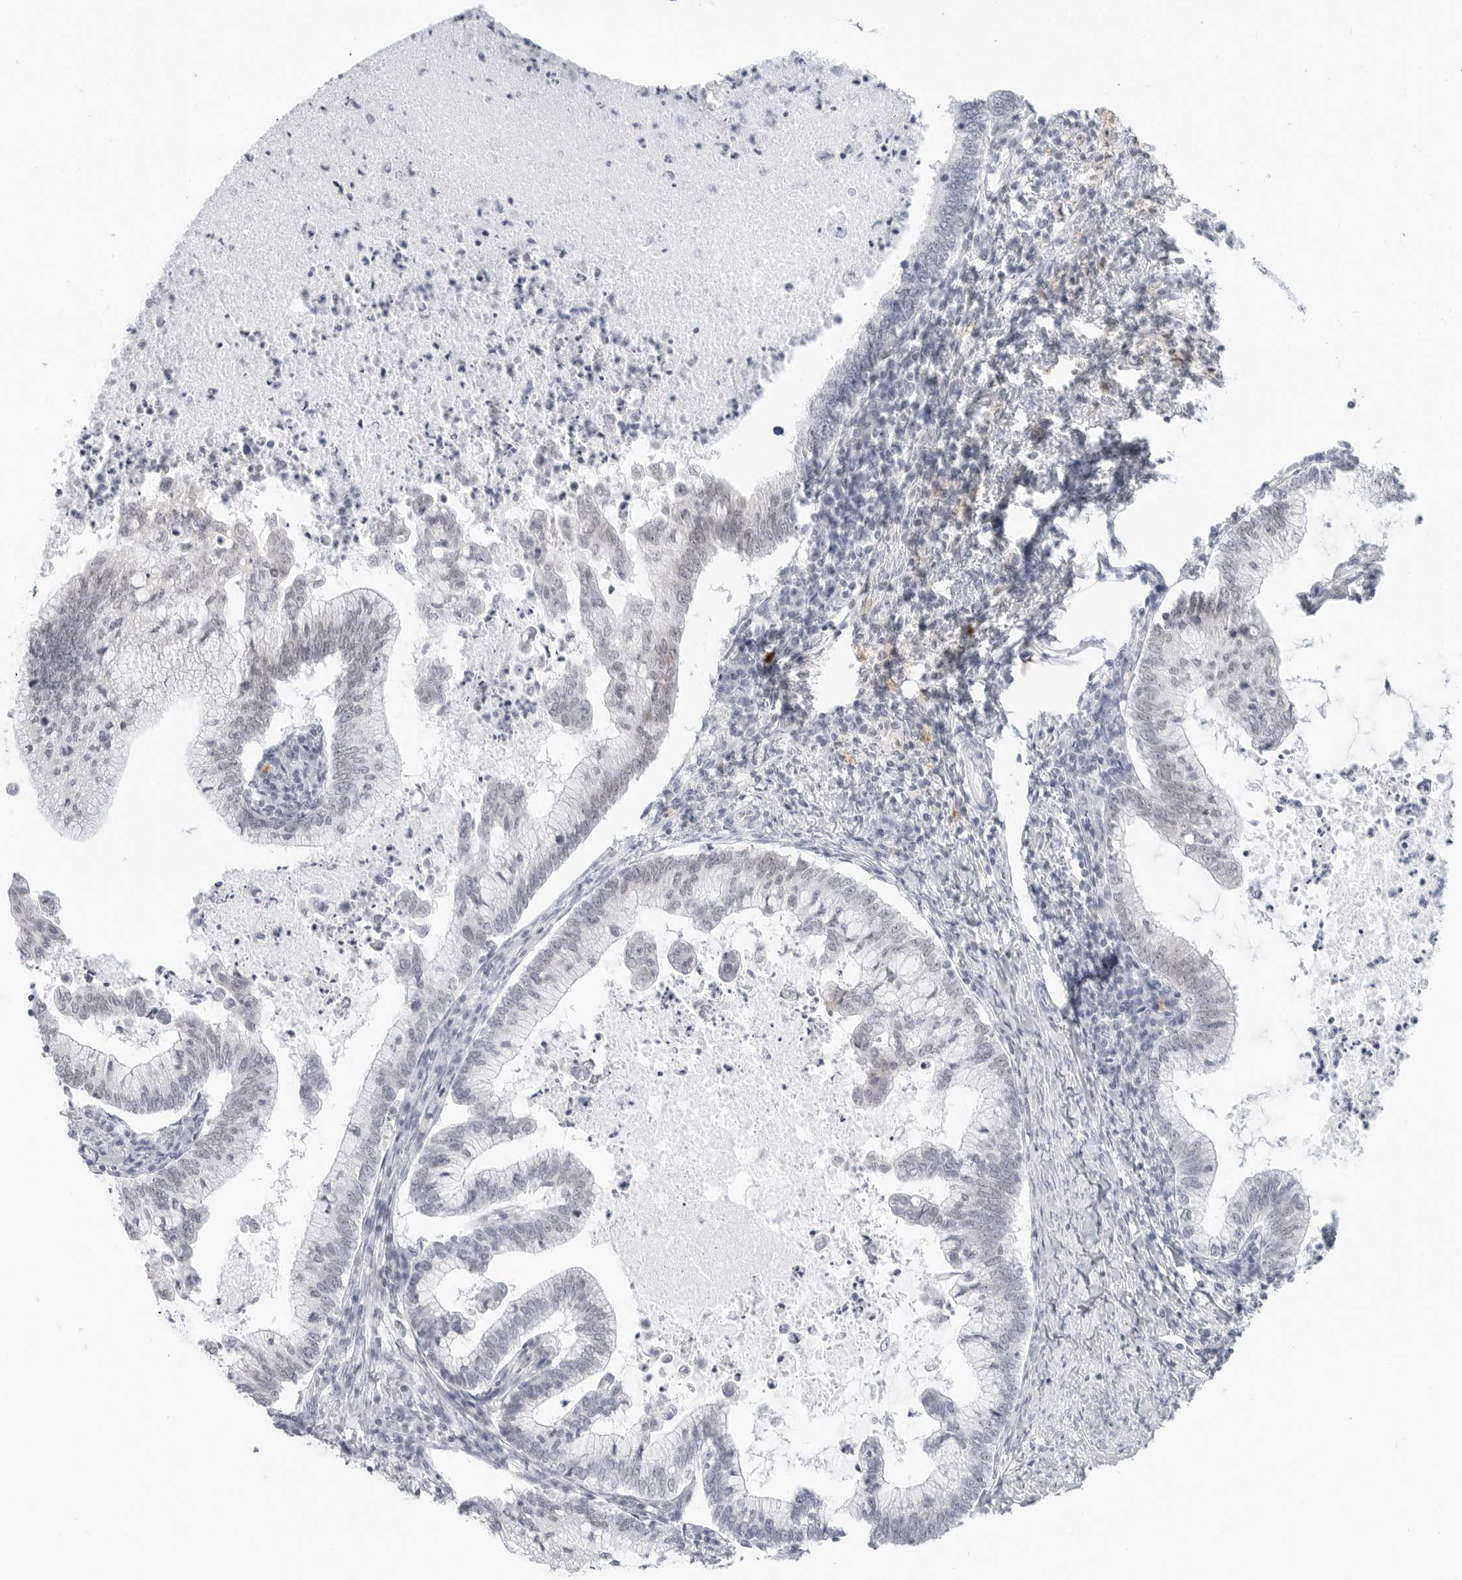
{"staining": {"intensity": "negative", "quantity": "none", "location": "none"}, "tissue": "cervical cancer", "cell_type": "Tumor cells", "image_type": "cancer", "snomed": [{"axis": "morphology", "description": "Adenocarcinoma, NOS"}, {"axis": "topography", "description": "Cervix"}], "caption": "High magnification brightfield microscopy of adenocarcinoma (cervical) stained with DAB (3,3'-diaminobenzidine) (brown) and counterstained with hematoxylin (blue): tumor cells show no significant staining.", "gene": "TSEN2", "patient": {"sex": "female", "age": 36}}